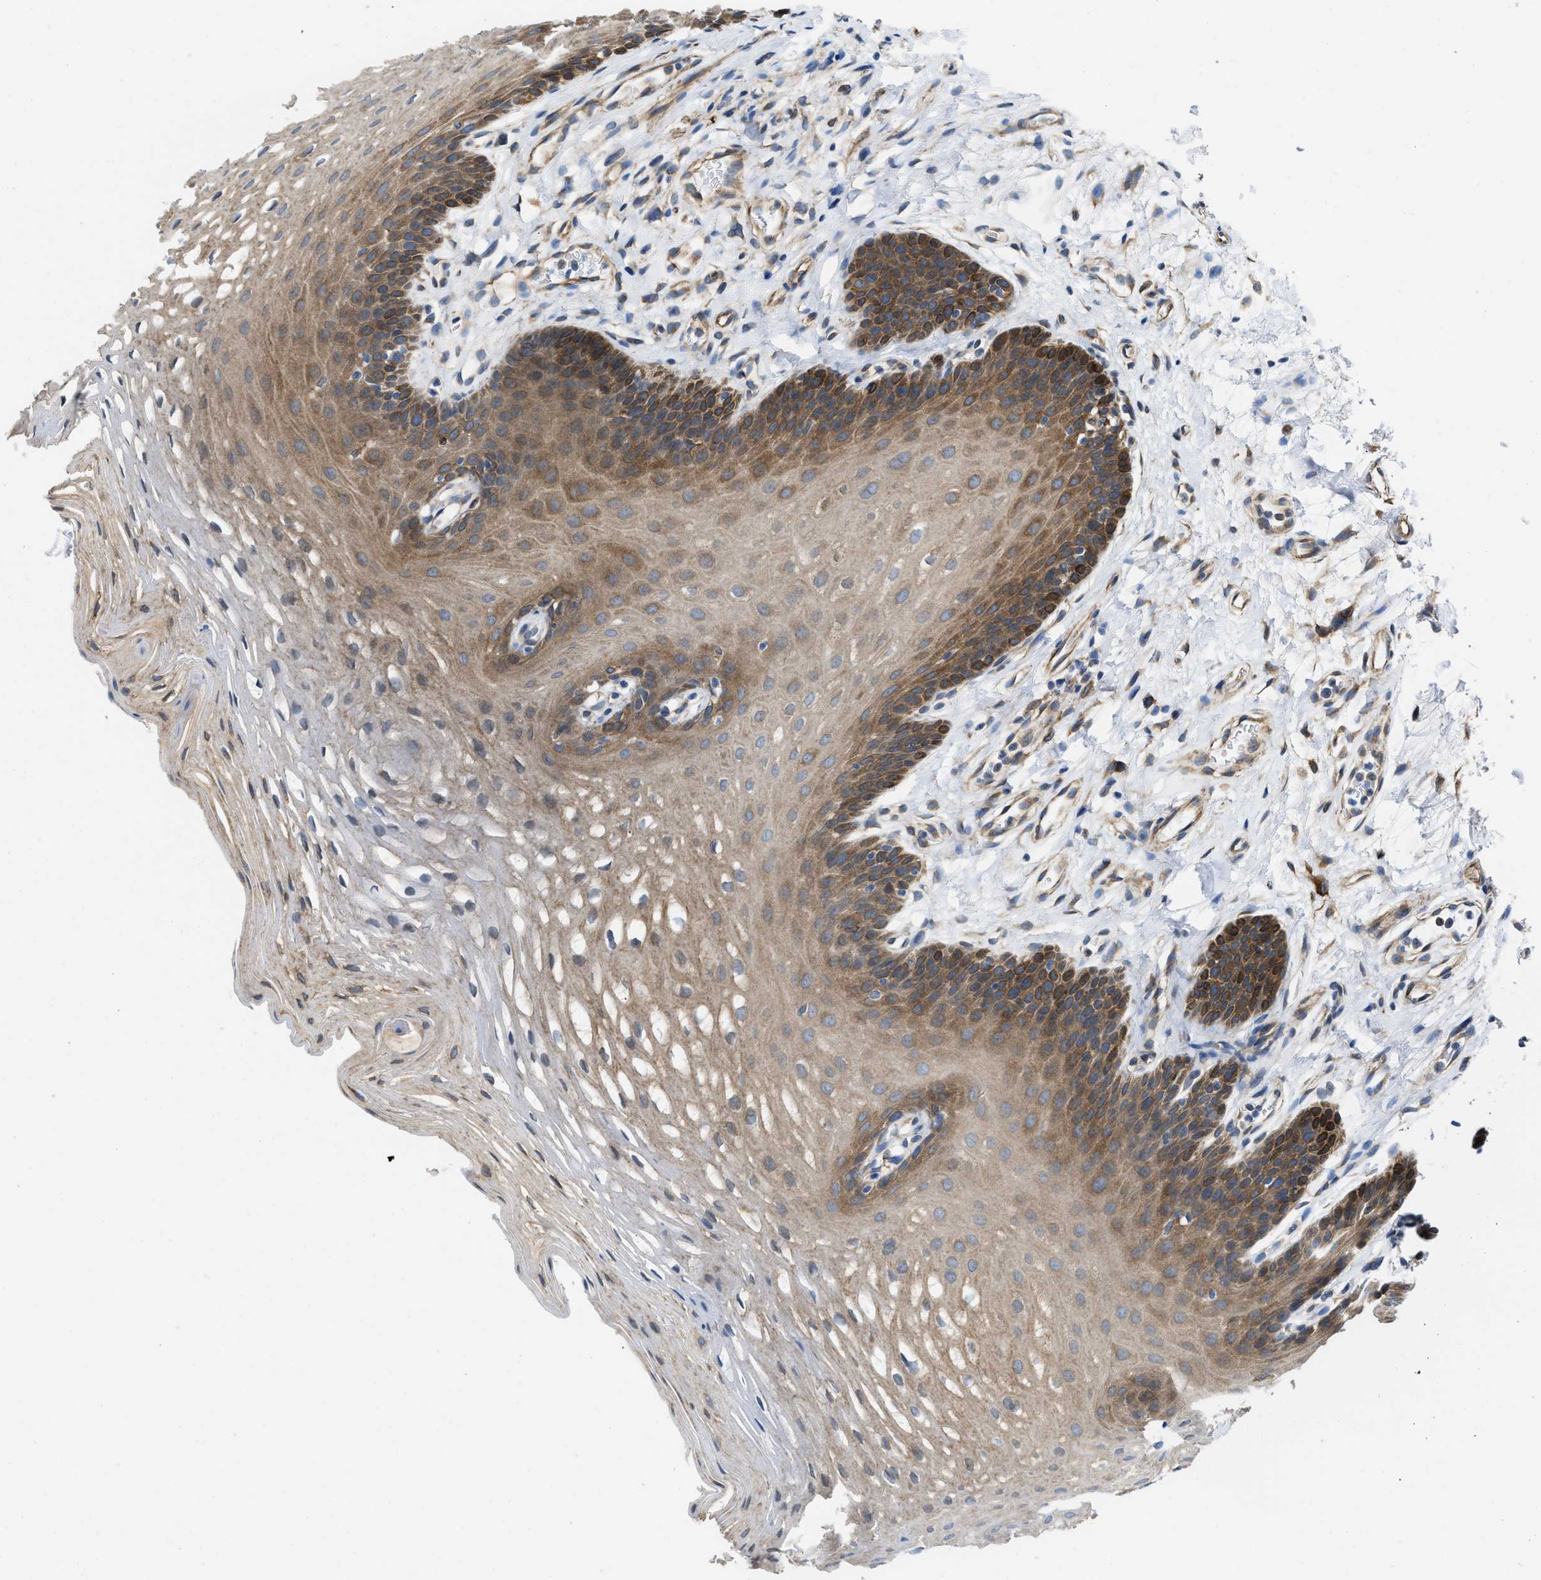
{"staining": {"intensity": "moderate", "quantity": ">75%", "location": "cytoplasmic/membranous"}, "tissue": "oral mucosa", "cell_type": "Squamous epithelial cells", "image_type": "normal", "snomed": [{"axis": "morphology", "description": "Normal tissue, NOS"}, {"axis": "topography", "description": "Oral tissue"}], "caption": "A histopathology image showing moderate cytoplasmic/membranous positivity in approximately >75% of squamous epithelial cells in normal oral mucosa, as visualized by brown immunohistochemical staining.", "gene": "ERLIN2", "patient": {"sex": "male", "age": 62}}